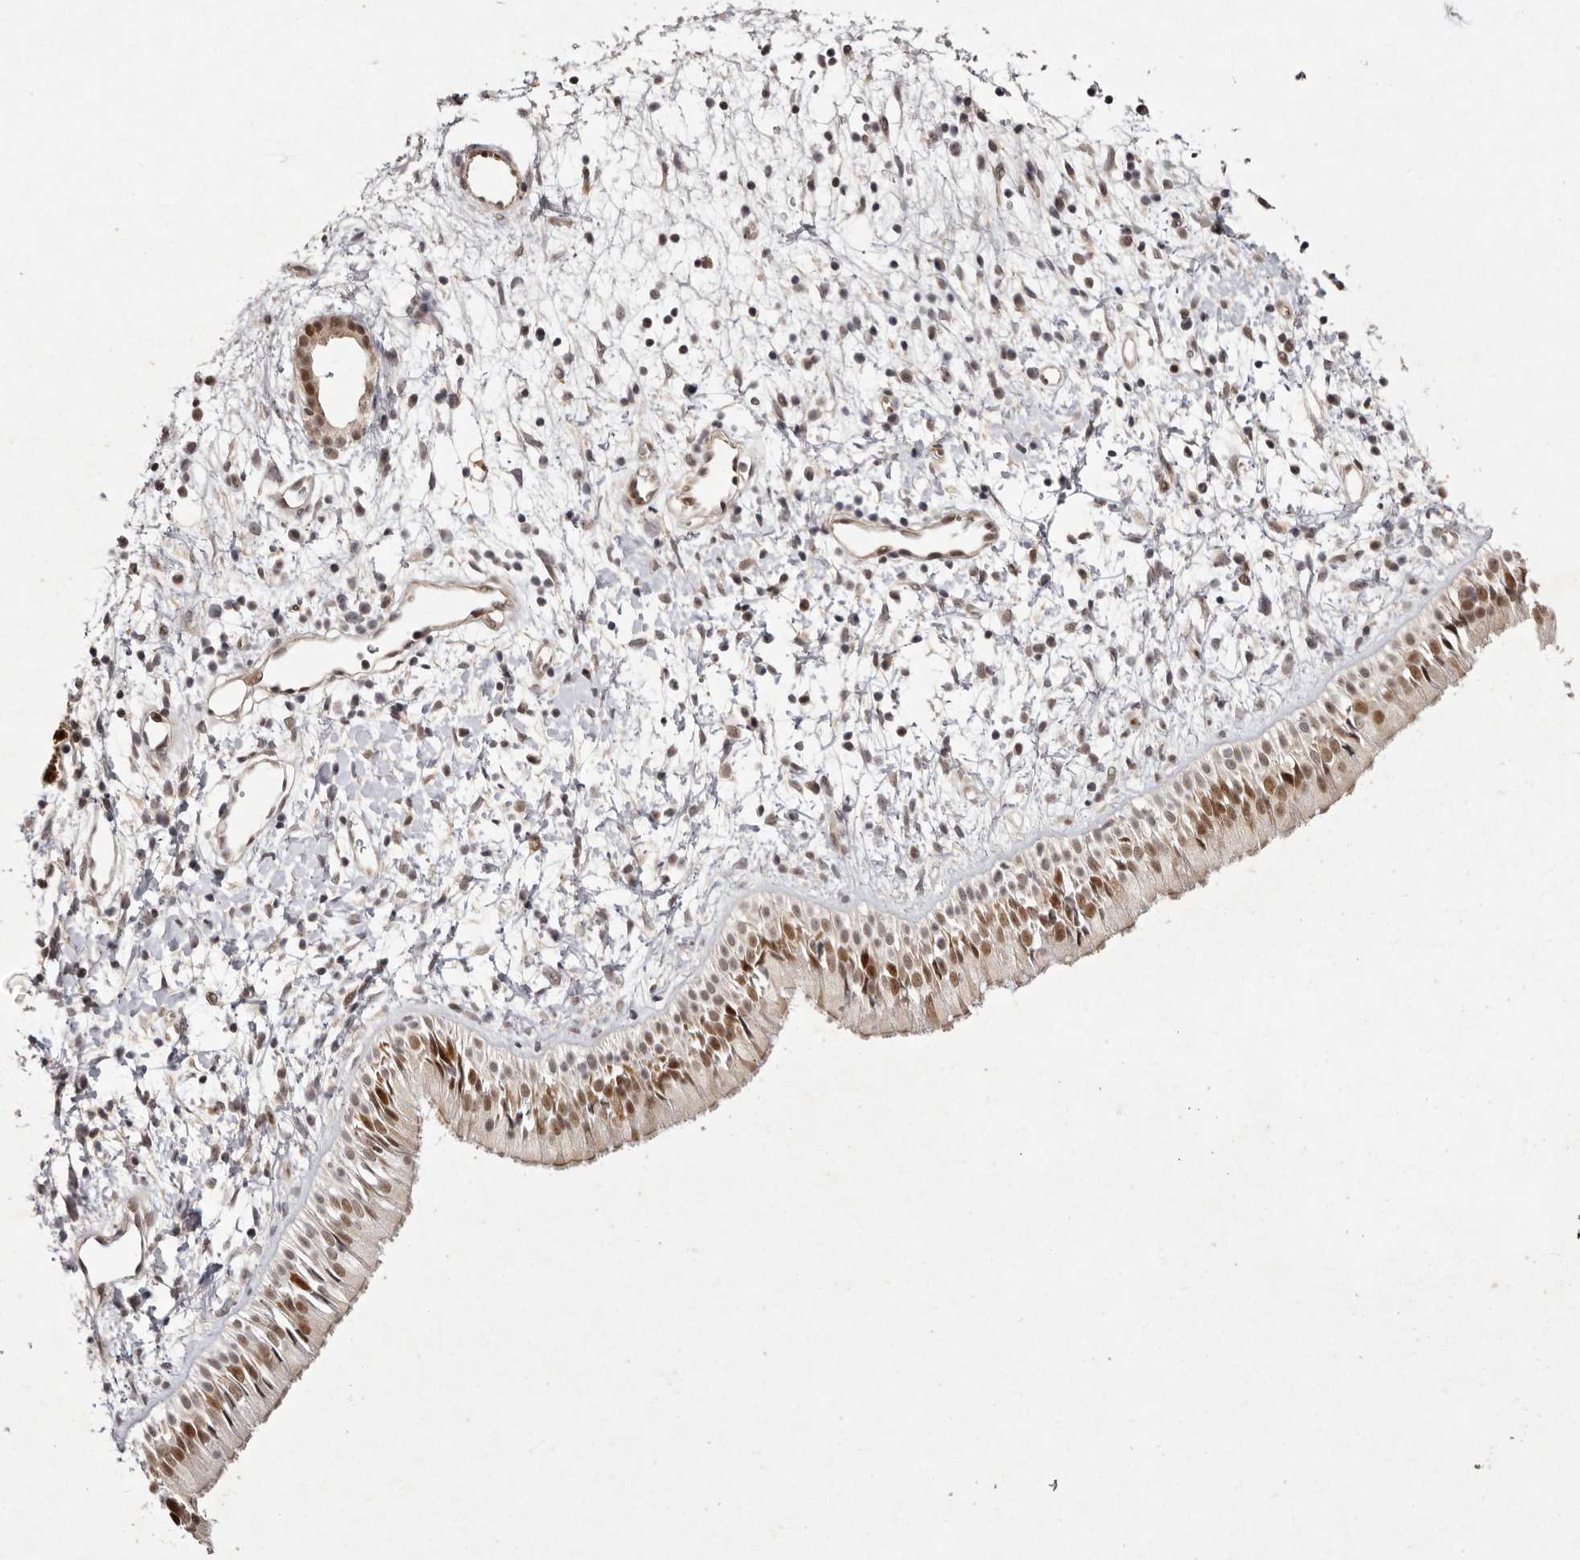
{"staining": {"intensity": "strong", "quantity": ">75%", "location": "cytoplasmic/membranous,nuclear"}, "tissue": "nasopharynx", "cell_type": "Respiratory epithelial cells", "image_type": "normal", "snomed": [{"axis": "morphology", "description": "Normal tissue, NOS"}, {"axis": "topography", "description": "Nasopharynx"}], "caption": "IHC (DAB (3,3'-diaminobenzidine)) staining of normal nasopharynx displays strong cytoplasmic/membranous,nuclear protein expression in approximately >75% of respiratory epithelial cells.", "gene": "BUD31", "patient": {"sex": "male", "age": 22}}